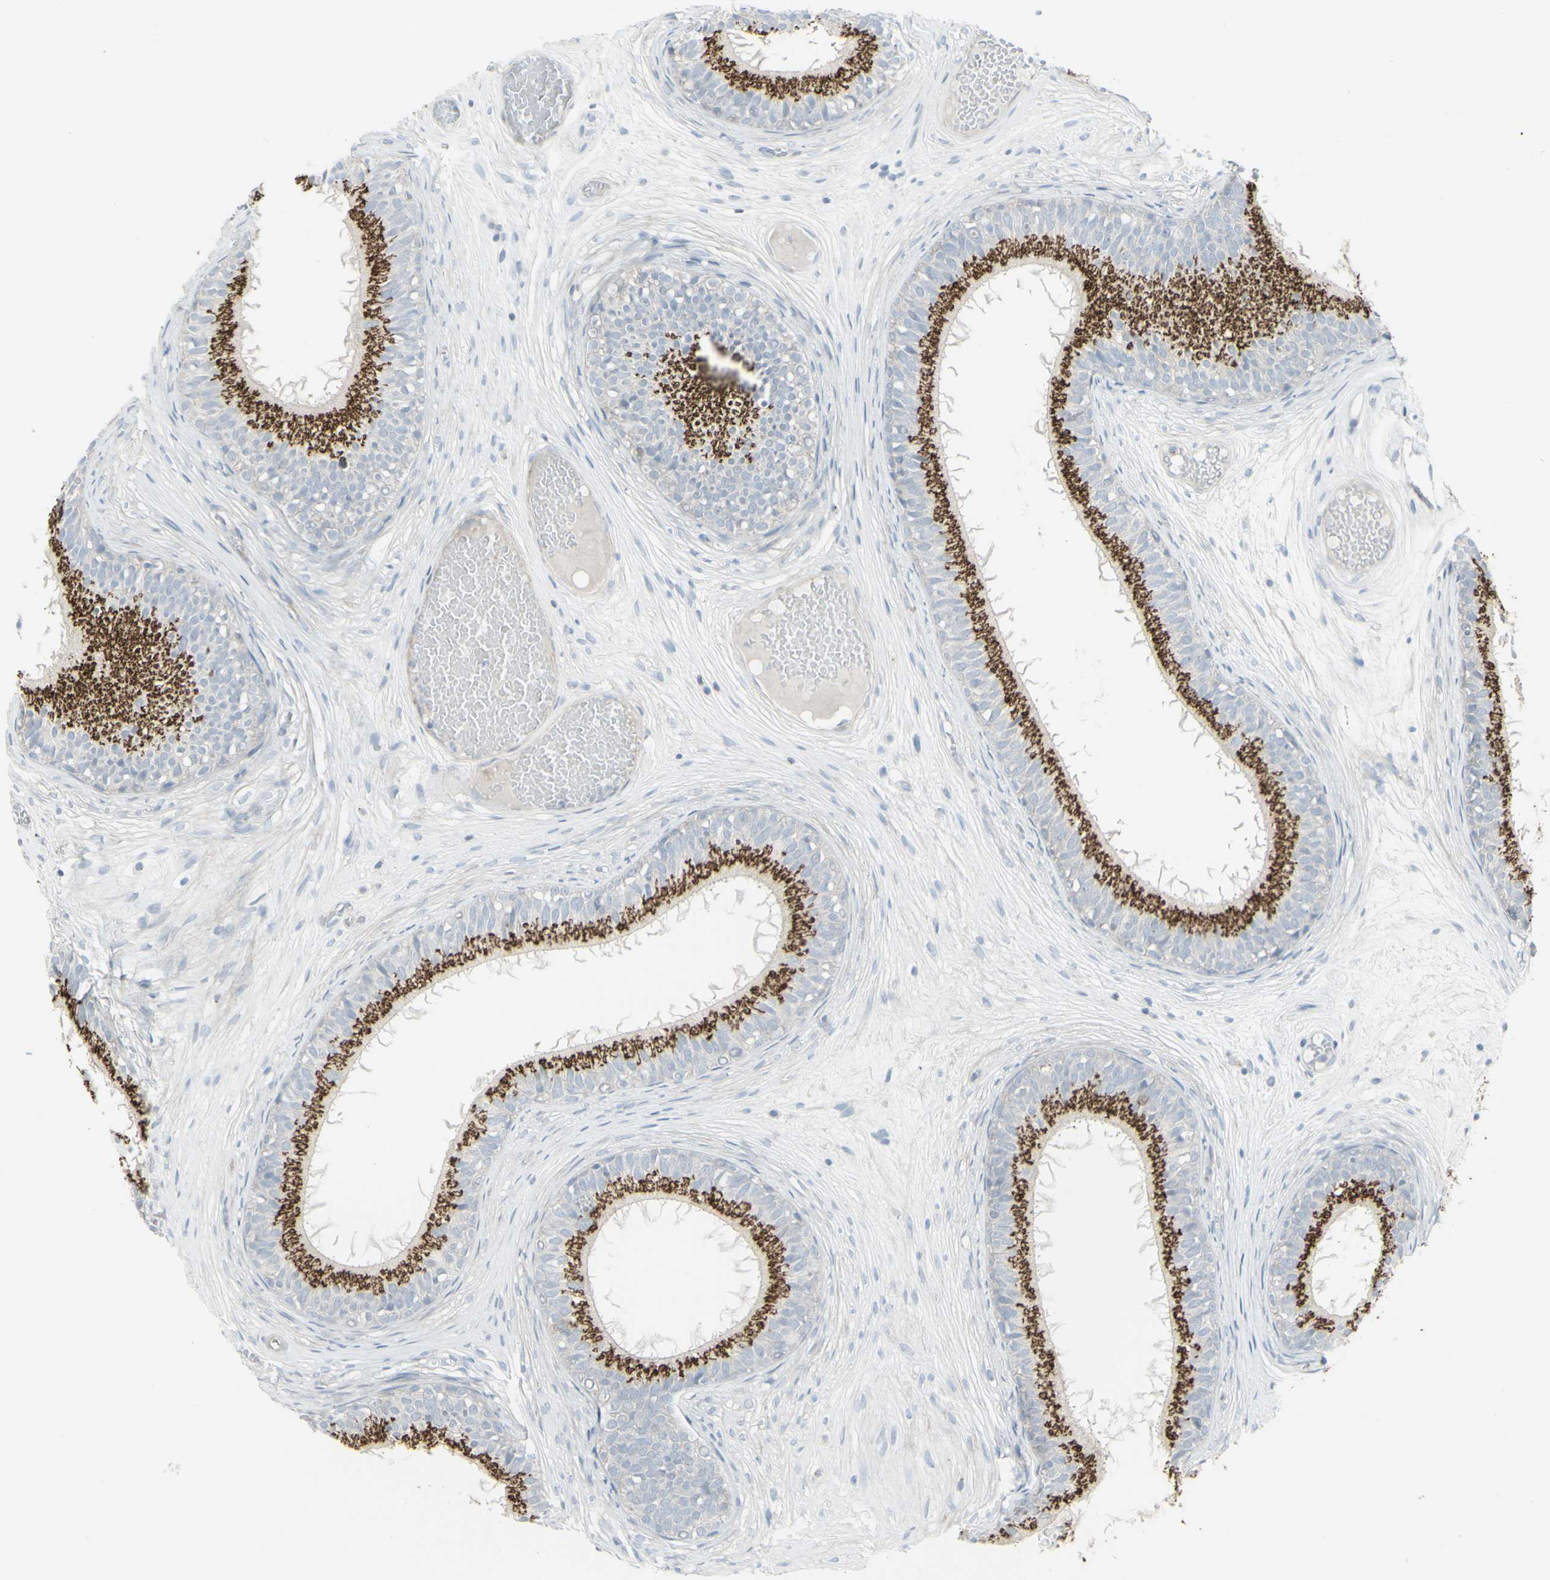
{"staining": {"intensity": "strong", "quantity": ">75%", "location": "cytoplasmic/membranous"}, "tissue": "epididymis", "cell_type": "Glandular cells", "image_type": "normal", "snomed": [{"axis": "morphology", "description": "Normal tissue, NOS"}, {"axis": "morphology", "description": "Atrophy, NOS"}, {"axis": "topography", "description": "Testis"}, {"axis": "topography", "description": "Epididymis"}], "caption": "High-power microscopy captured an immunohistochemistry (IHC) photomicrograph of benign epididymis, revealing strong cytoplasmic/membranous staining in approximately >75% of glandular cells.", "gene": "GALNT6", "patient": {"sex": "male", "age": 18}}